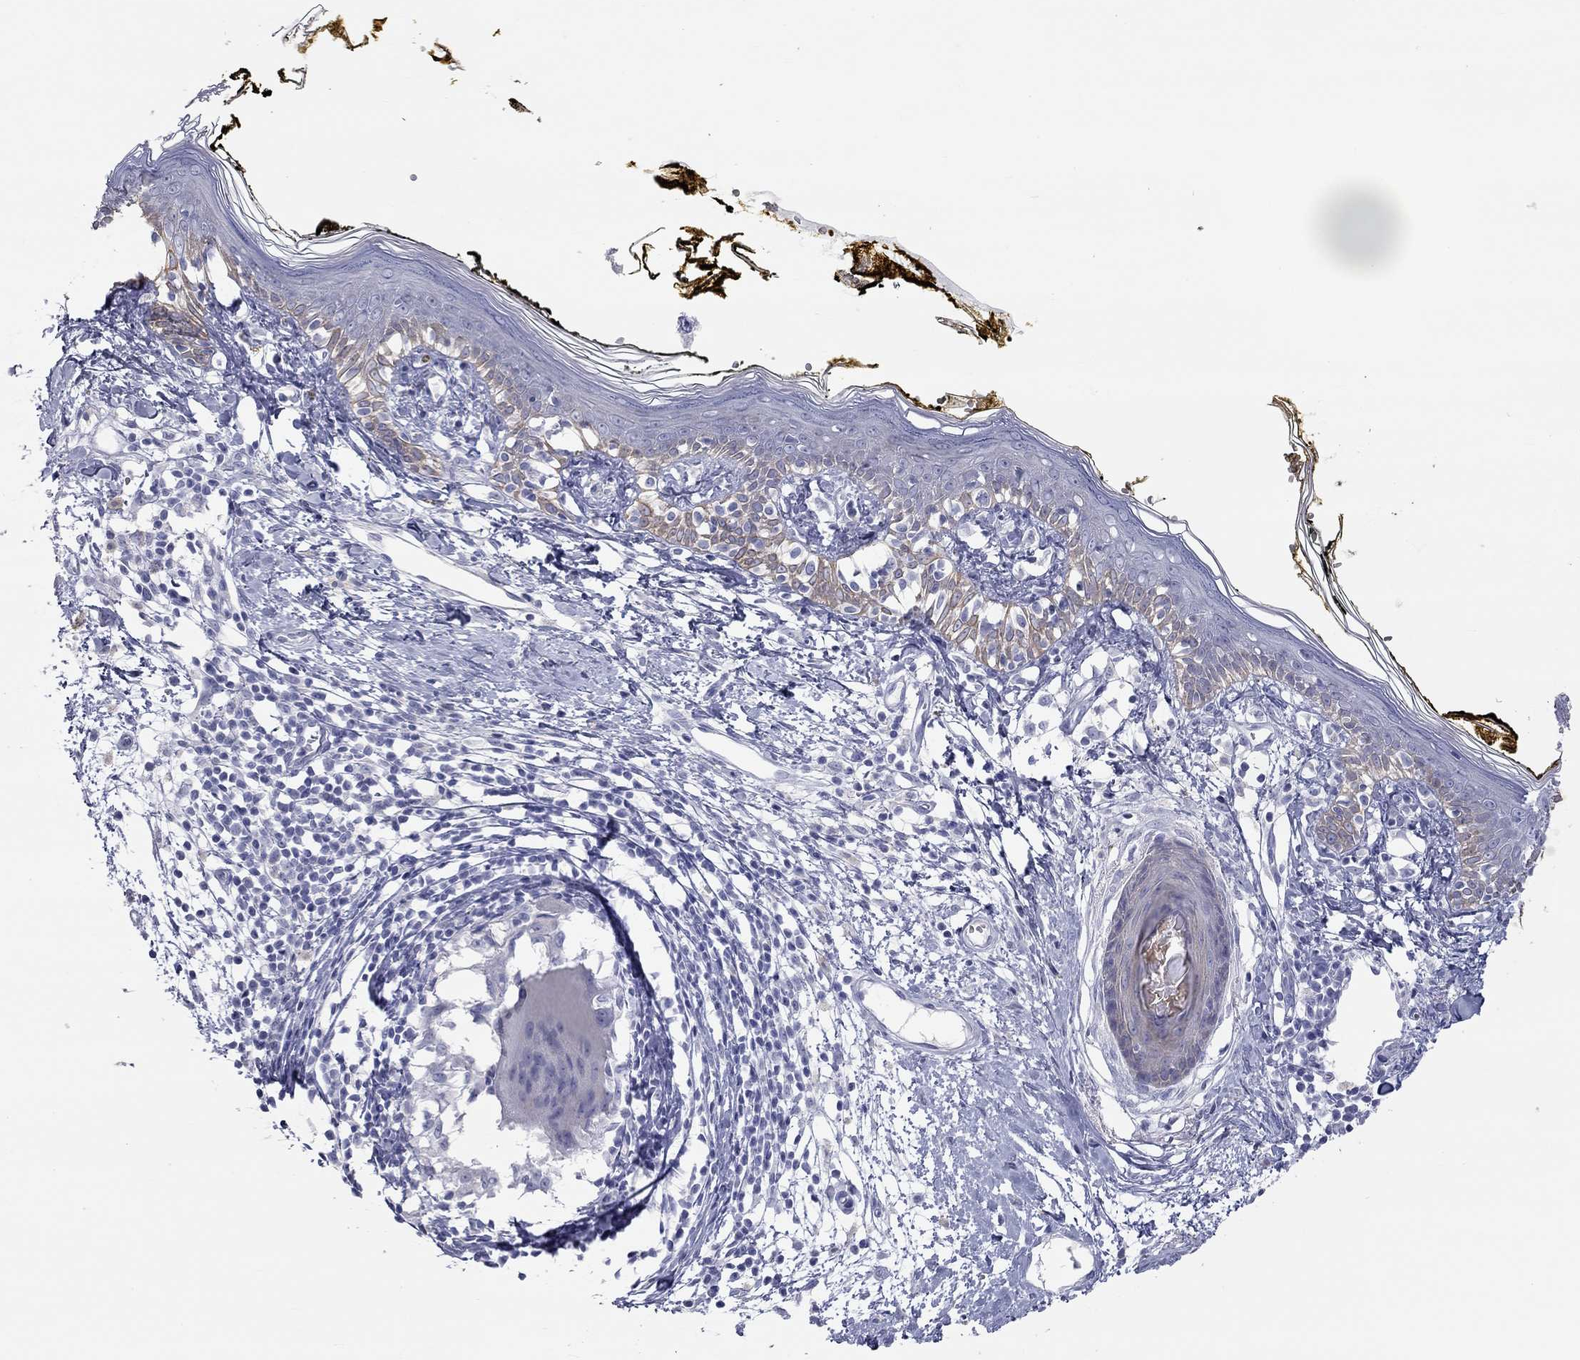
{"staining": {"intensity": "negative", "quantity": "none", "location": "none"}, "tissue": "skin", "cell_type": "Fibroblasts", "image_type": "normal", "snomed": [{"axis": "morphology", "description": "Normal tissue, NOS"}, {"axis": "topography", "description": "Skin"}], "caption": "This is a image of immunohistochemistry staining of benign skin, which shows no positivity in fibroblasts.", "gene": "AK8", "patient": {"sex": "male", "age": 76}}